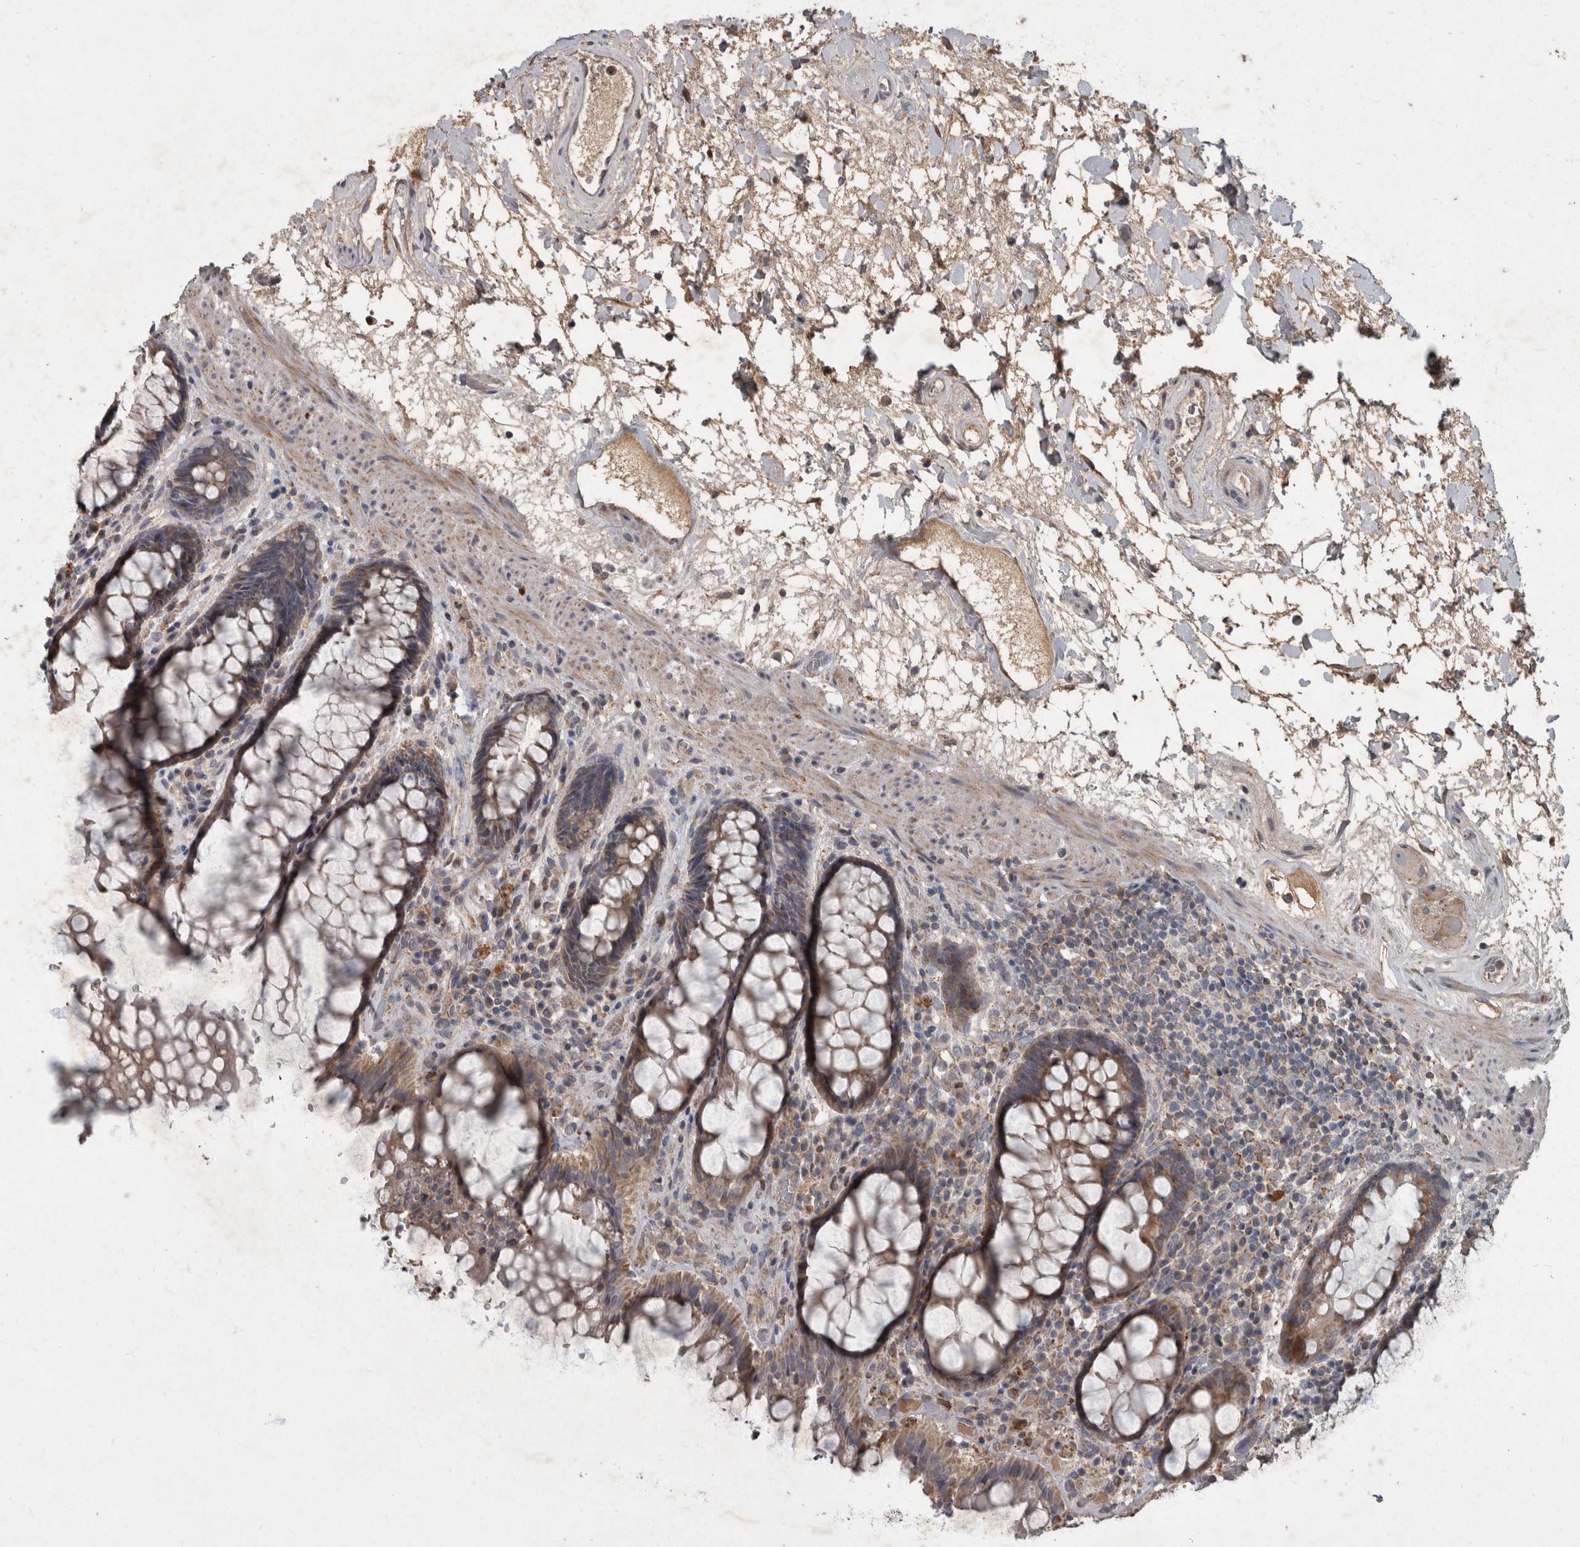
{"staining": {"intensity": "weak", "quantity": ">75%", "location": "cytoplasmic/membranous"}, "tissue": "rectum", "cell_type": "Glandular cells", "image_type": "normal", "snomed": [{"axis": "morphology", "description": "Normal tissue, NOS"}, {"axis": "topography", "description": "Rectum"}], "caption": "Immunohistochemical staining of benign rectum reveals >75% levels of weak cytoplasmic/membranous protein expression in approximately >75% of glandular cells.", "gene": "PPP1R3C", "patient": {"sex": "male", "age": 64}}